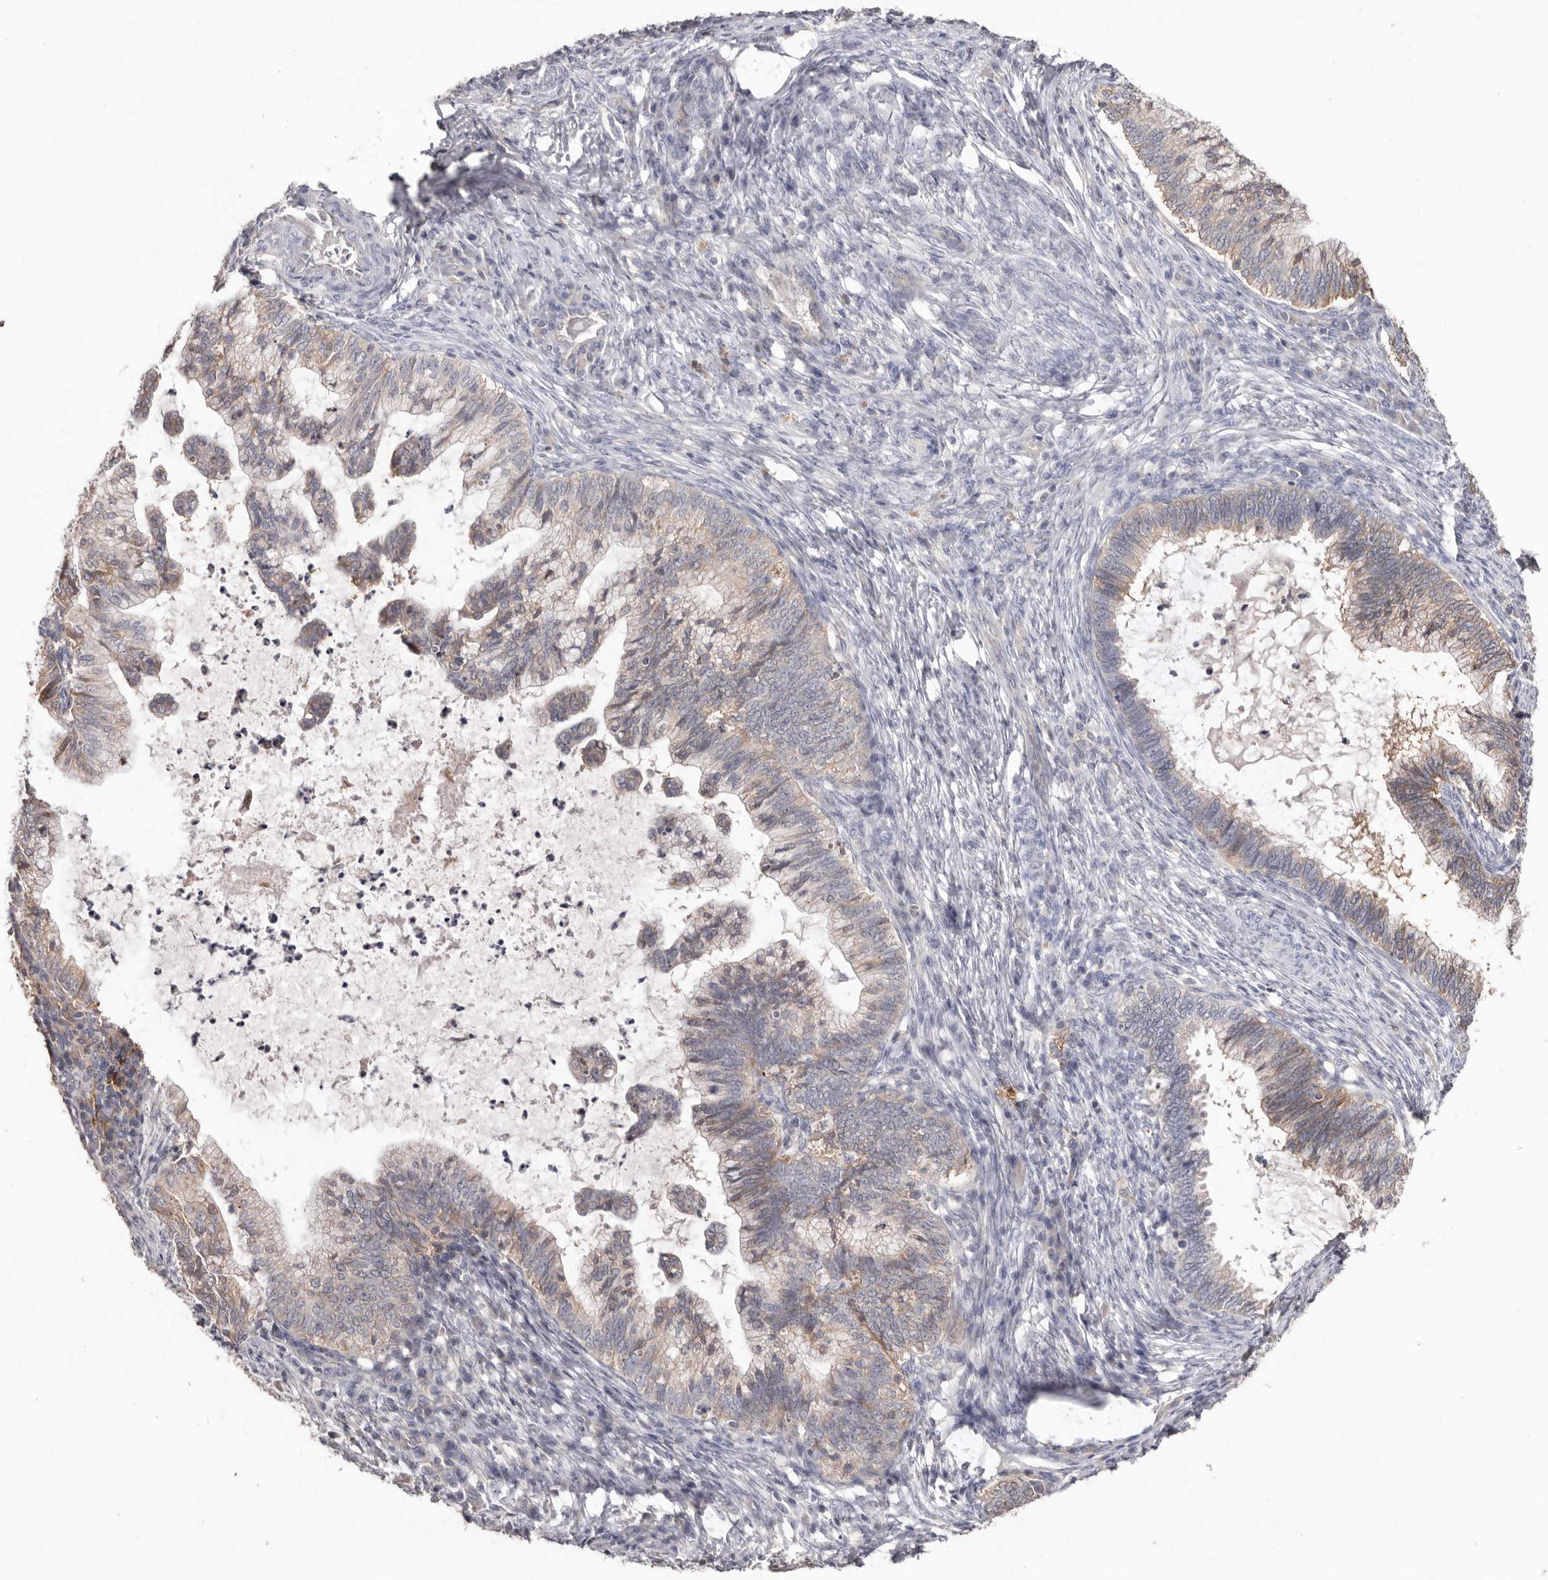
{"staining": {"intensity": "weak", "quantity": ">75%", "location": "cytoplasmic/membranous"}, "tissue": "cervical cancer", "cell_type": "Tumor cells", "image_type": "cancer", "snomed": [{"axis": "morphology", "description": "Adenocarcinoma, NOS"}, {"axis": "topography", "description": "Cervix"}], "caption": "This is a photomicrograph of IHC staining of cervical cancer, which shows weak staining in the cytoplasmic/membranous of tumor cells.", "gene": "MMACHC", "patient": {"sex": "female", "age": 36}}